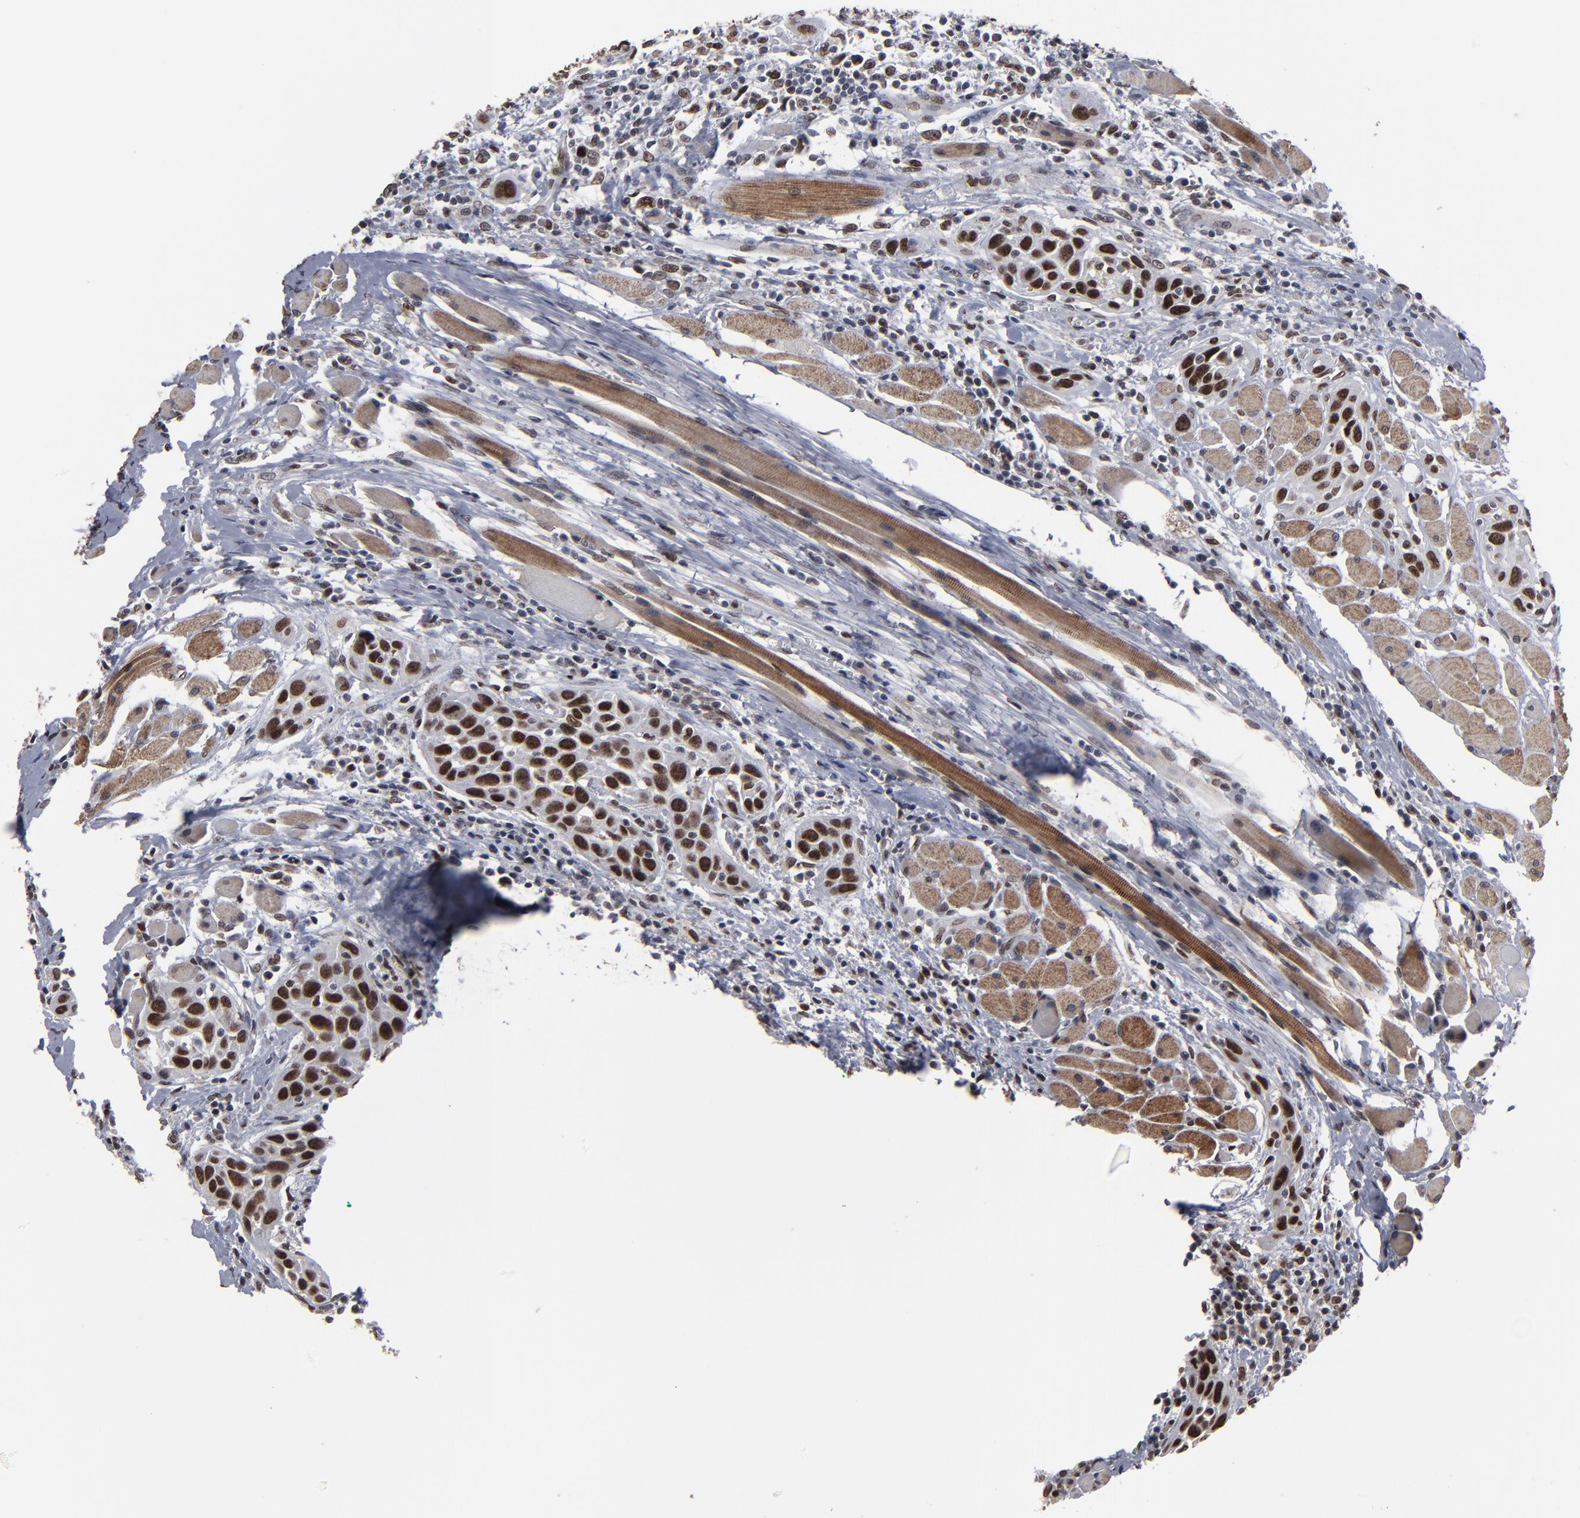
{"staining": {"intensity": "strong", "quantity": ">75%", "location": "nuclear"}, "tissue": "head and neck cancer", "cell_type": "Tumor cells", "image_type": "cancer", "snomed": [{"axis": "morphology", "description": "Squamous cell carcinoma, NOS"}, {"axis": "topography", "description": "Oral tissue"}, {"axis": "topography", "description": "Head-Neck"}], "caption": "This histopathology image reveals head and neck cancer (squamous cell carcinoma) stained with IHC to label a protein in brown. The nuclear of tumor cells show strong positivity for the protein. Nuclei are counter-stained blue.", "gene": "BAZ1A", "patient": {"sex": "female", "age": 50}}